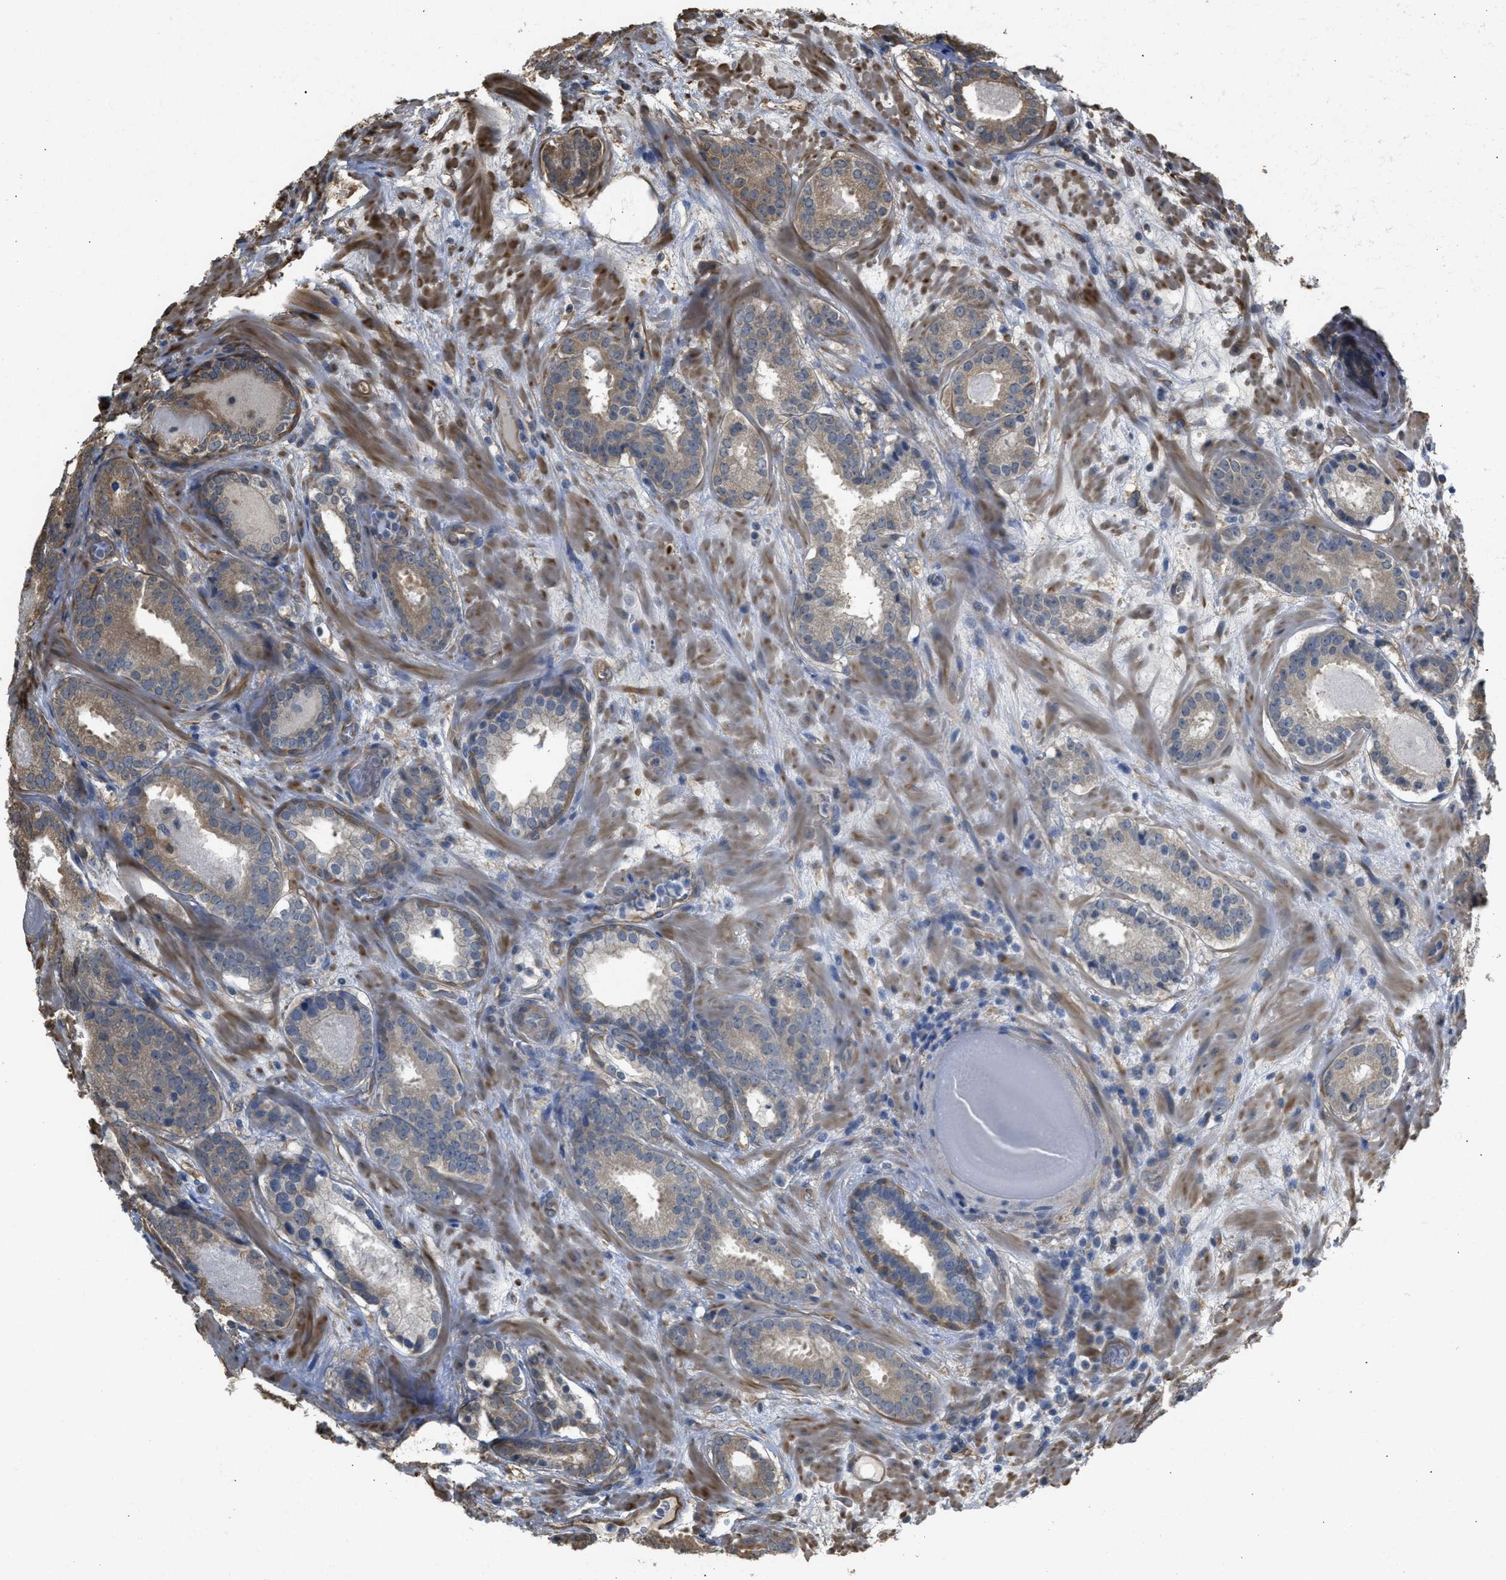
{"staining": {"intensity": "weak", "quantity": "<25%", "location": "cytoplasmic/membranous"}, "tissue": "prostate cancer", "cell_type": "Tumor cells", "image_type": "cancer", "snomed": [{"axis": "morphology", "description": "Adenocarcinoma, Low grade"}, {"axis": "topography", "description": "Prostate"}], "caption": "DAB immunohistochemical staining of human prostate cancer (adenocarcinoma (low-grade)) demonstrates no significant expression in tumor cells.", "gene": "BAG3", "patient": {"sex": "male", "age": 69}}